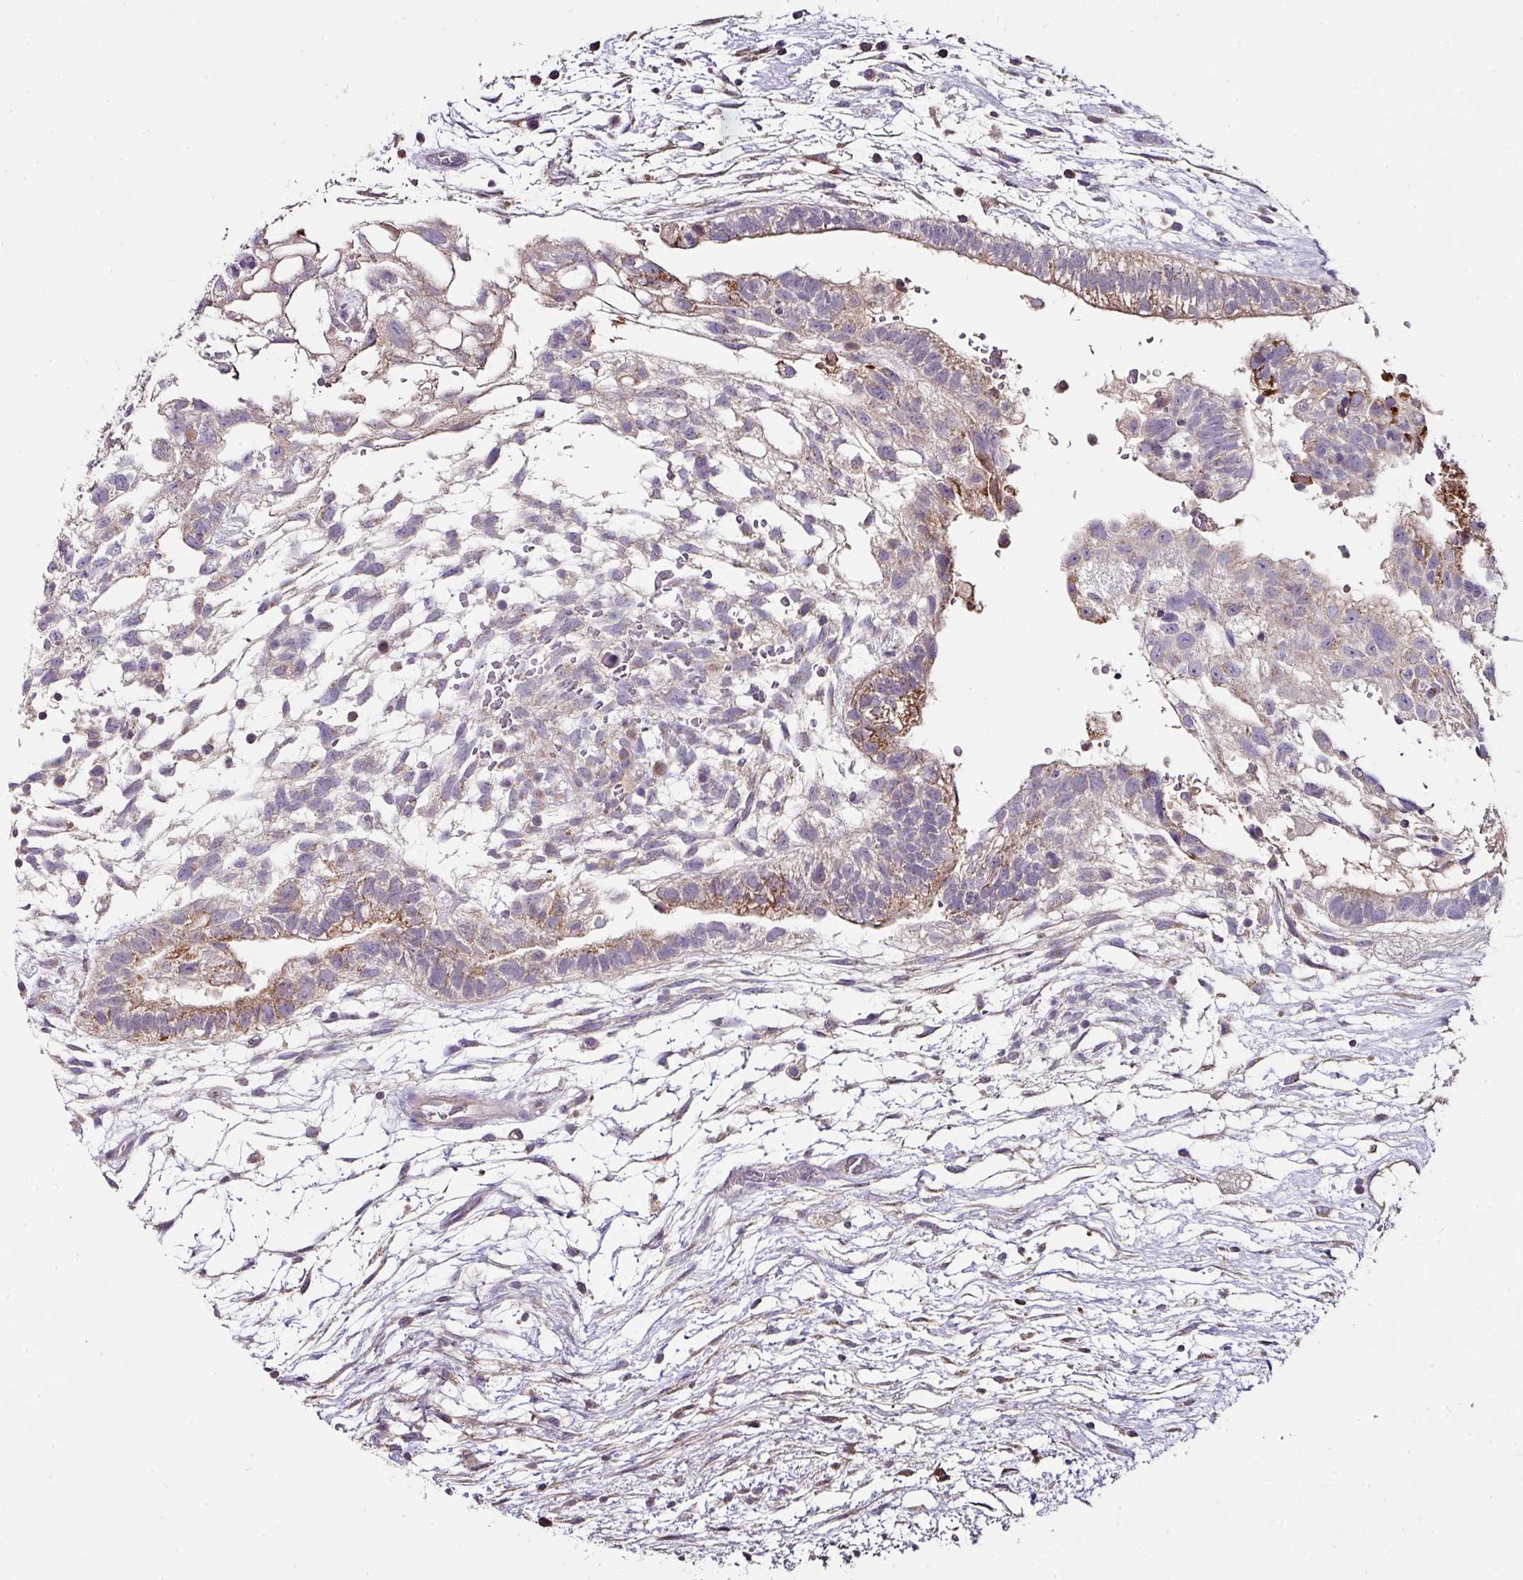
{"staining": {"intensity": "moderate", "quantity": "25%-75%", "location": "cytoplasmic/membranous"}, "tissue": "testis cancer", "cell_type": "Tumor cells", "image_type": "cancer", "snomed": [{"axis": "morphology", "description": "Carcinoma, Embryonal, NOS"}, {"axis": "topography", "description": "Testis"}], "caption": "IHC photomicrograph of testis cancer stained for a protein (brown), which exhibits medium levels of moderate cytoplasmic/membranous expression in about 25%-75% of tumor cells.", "gene": "SKIC2", "patient": {"sex": "male", "age": 32}}